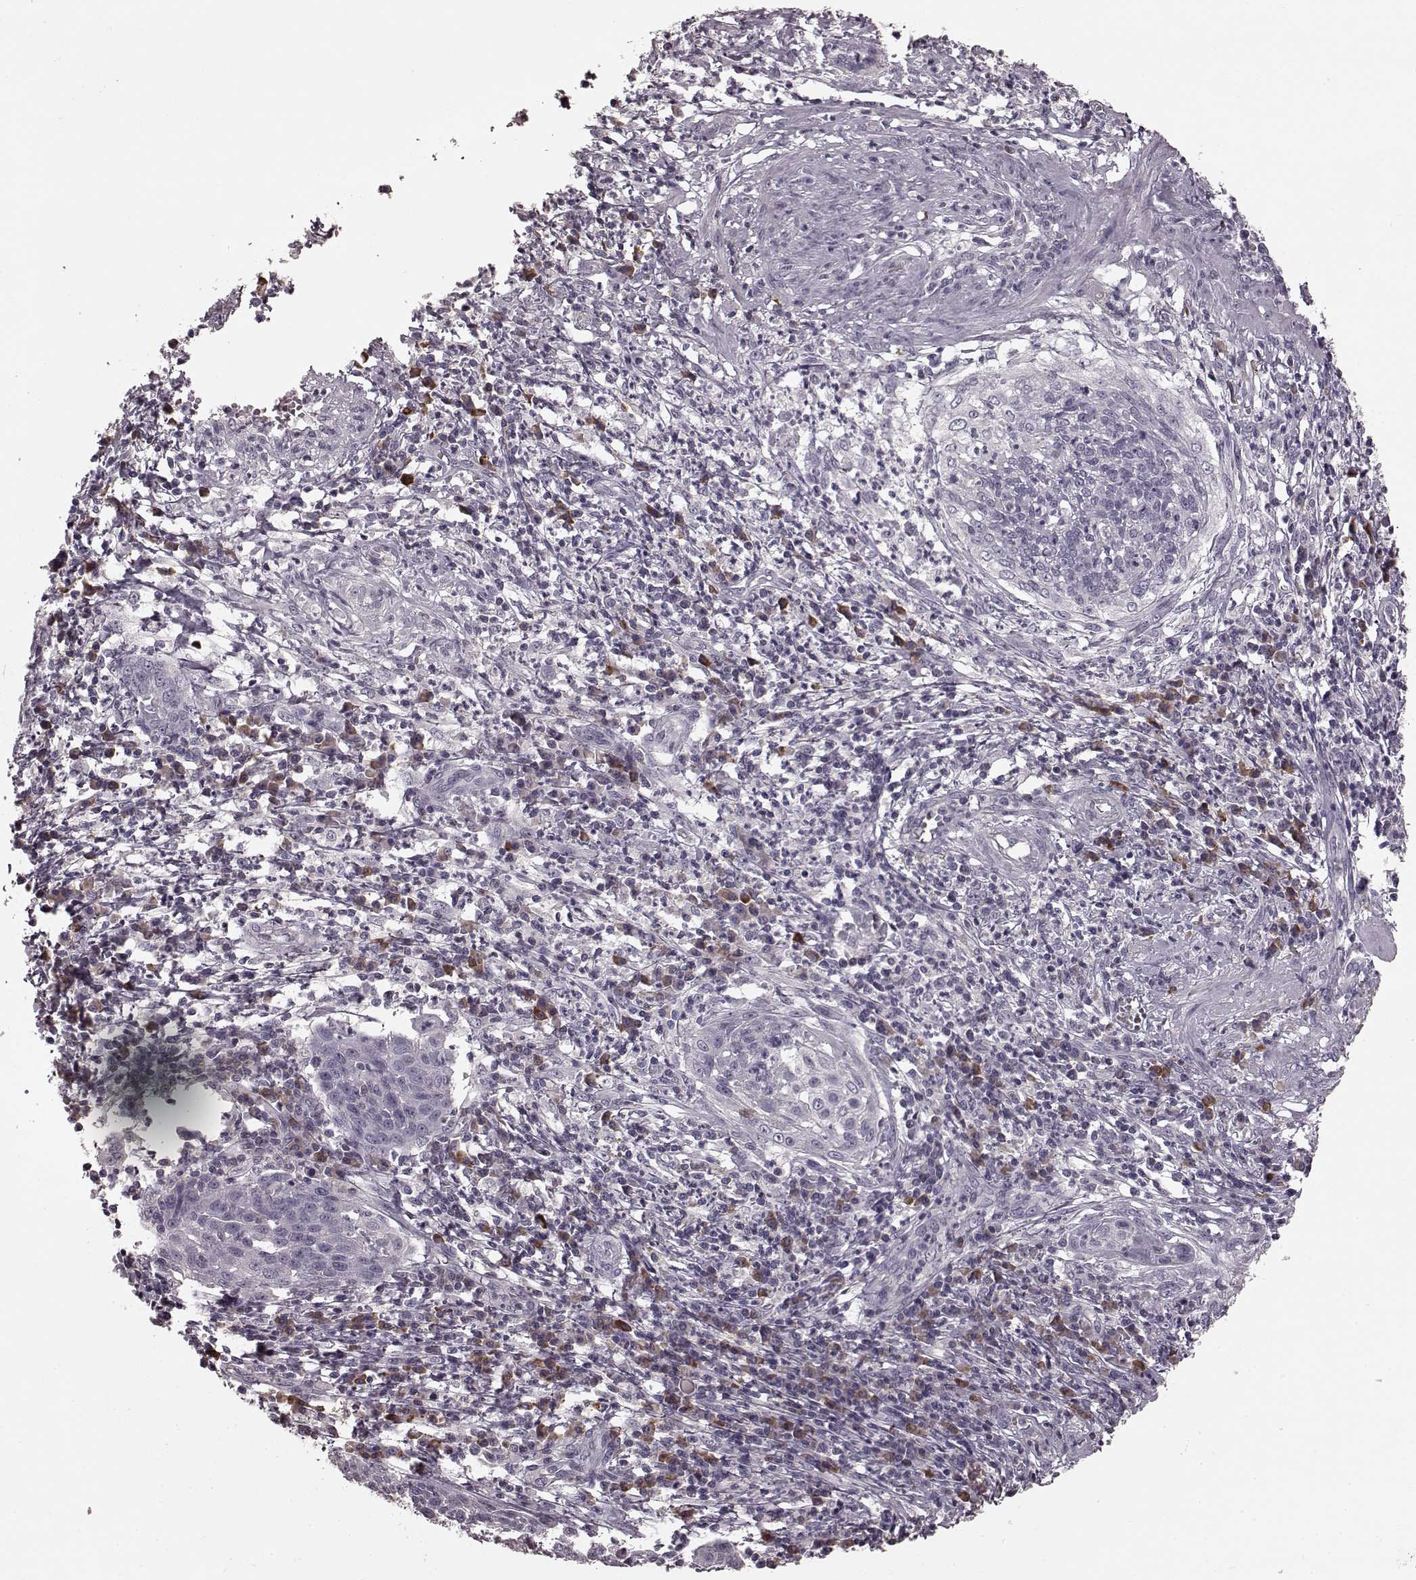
{"staining": {"intensity": "negative", "quantity": "none", "location": "none"}, "tissue": "cervical cancer", "cell_type": "Tumor cells", "image_type": "cancer", "snomed": [{"axis": "morphology", "description": "Squamous cell carcinoma, NOS"}, {"axis": "topography", "description": "Cervix"}], "caption": "A high-resolution micrograph shows IHC staining of cervical squamous cell carcinoma, which displays no significant expression in tumor cells.", "gene": "CD28", "patient": {"sex": "female", "age": 34}}